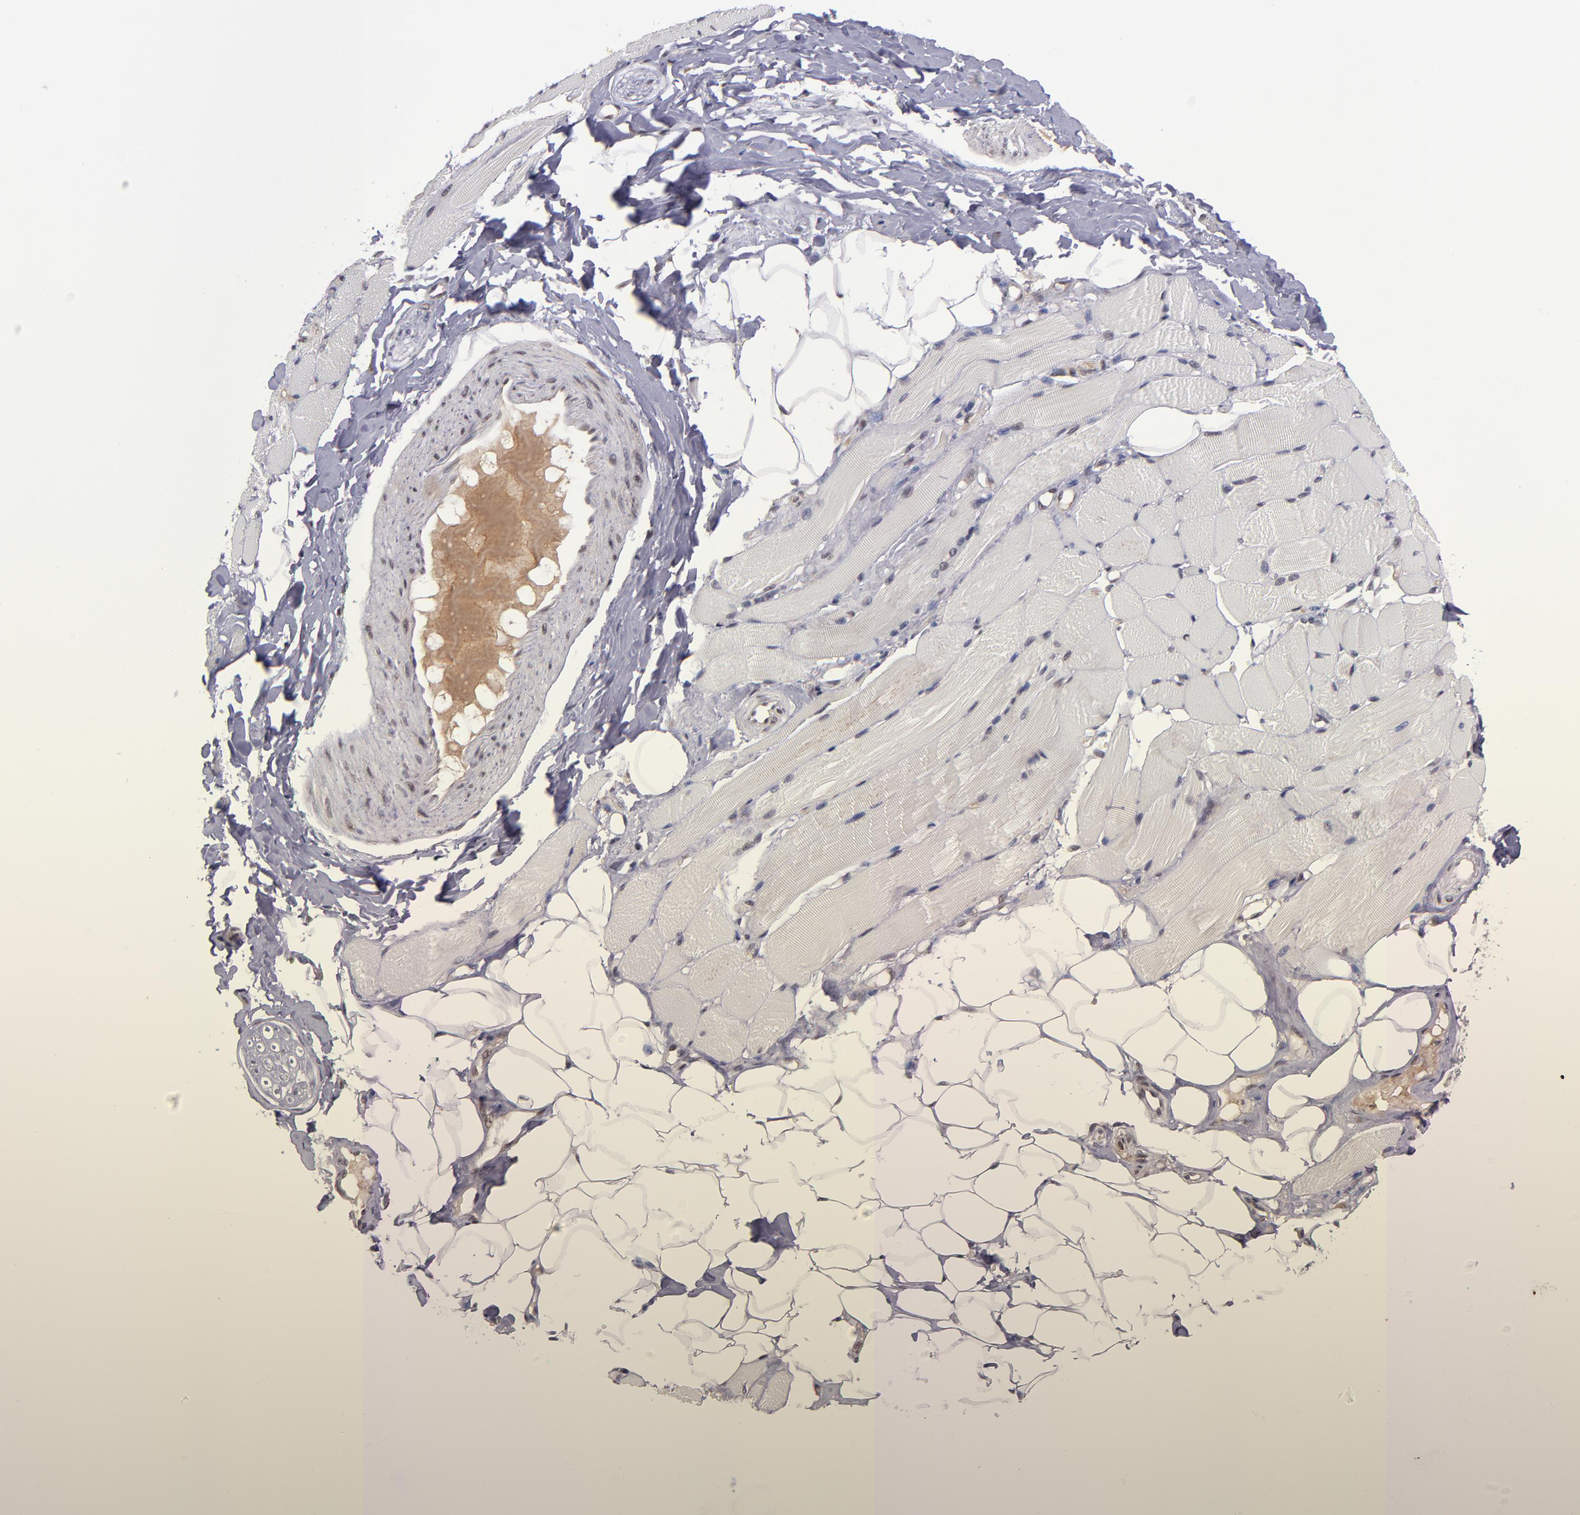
{"staining": {"intensity": "negative", "quantity": "none", "location": "none"}, "tissue": "skeletal muscle", "cell_type": "Myocytes", "image_type": "normal", "snomed": [{"axis": "morphology", "description": "Normal tissue, NOS"}, {"axis": "topography", "description": "Skeletal muscle"}, {"axis": "topography", "description": "Peripheral nerve tissue"}], "caption": "This is an immunohistochemistry (IHC) photomicrograph of unremarkable human skeletal muscle. There is no expression in myocytes.", "gene": "EP300", "patient": {"sex": "female", "age": 84}}